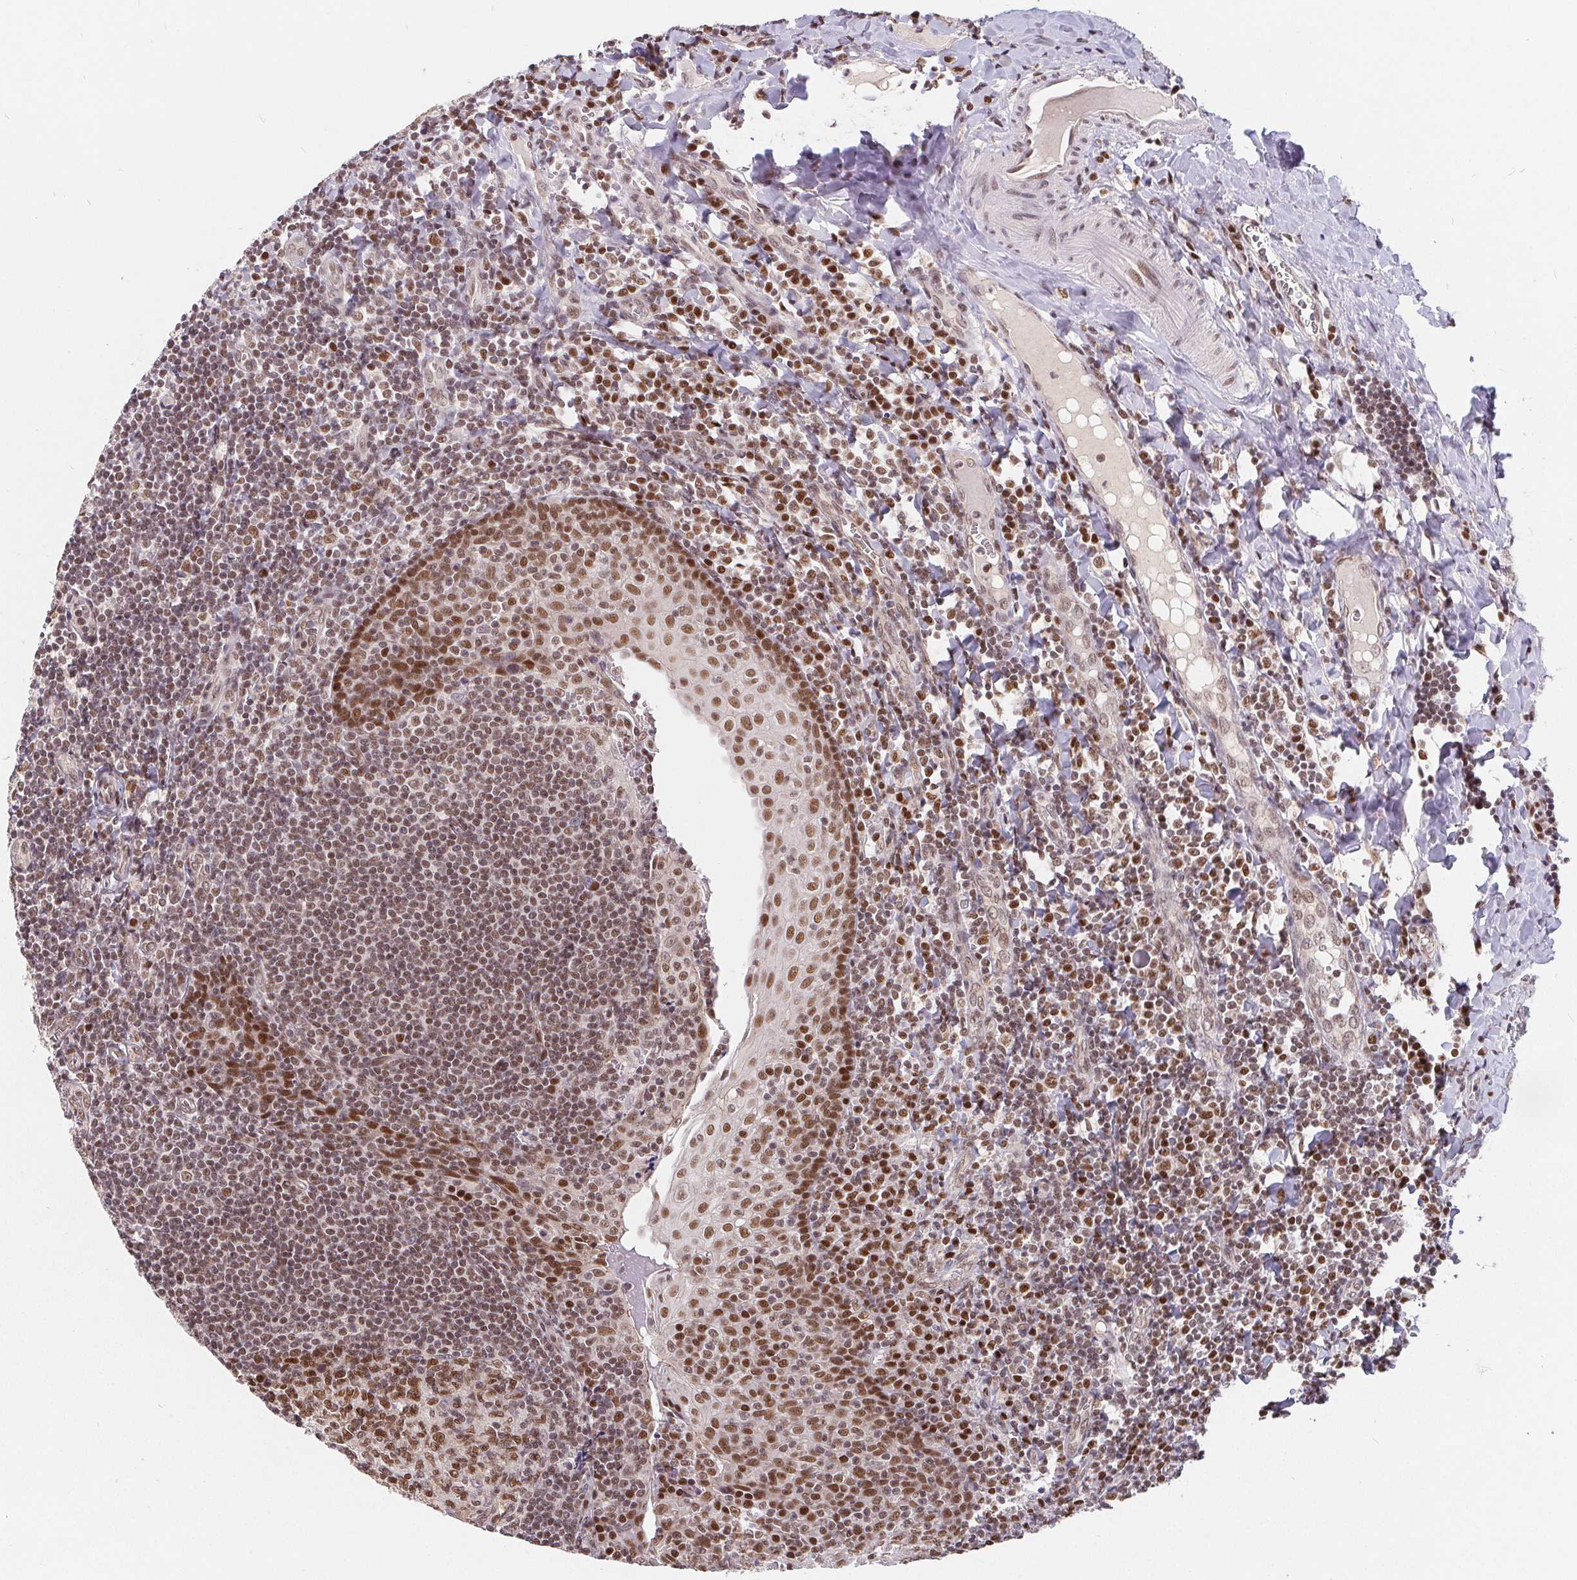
{"staining": {"intensity": "moderate", "quantity": ">75%", "location": "nuclear"}, "tissue": "tonsil", "cell_type": "Germinal center cells", "image_type": "normal", "snomed": [{"axis": "morphology", "description": "Normal tissue, NOS"}, {"axis": "morphology", "description": "Inflammation, NOS"}, {"axis": "topography", "description": "Tonsil"}], "caption": "Immunohistochemistry micrograph of unremarkable tonsil stained for a protein (brown), which shows medium levels of moderate nuclear staining in about >75% of germinal center cells.", "gene": "POU2F1", "patient": {"sex": "female", "age": 31}}